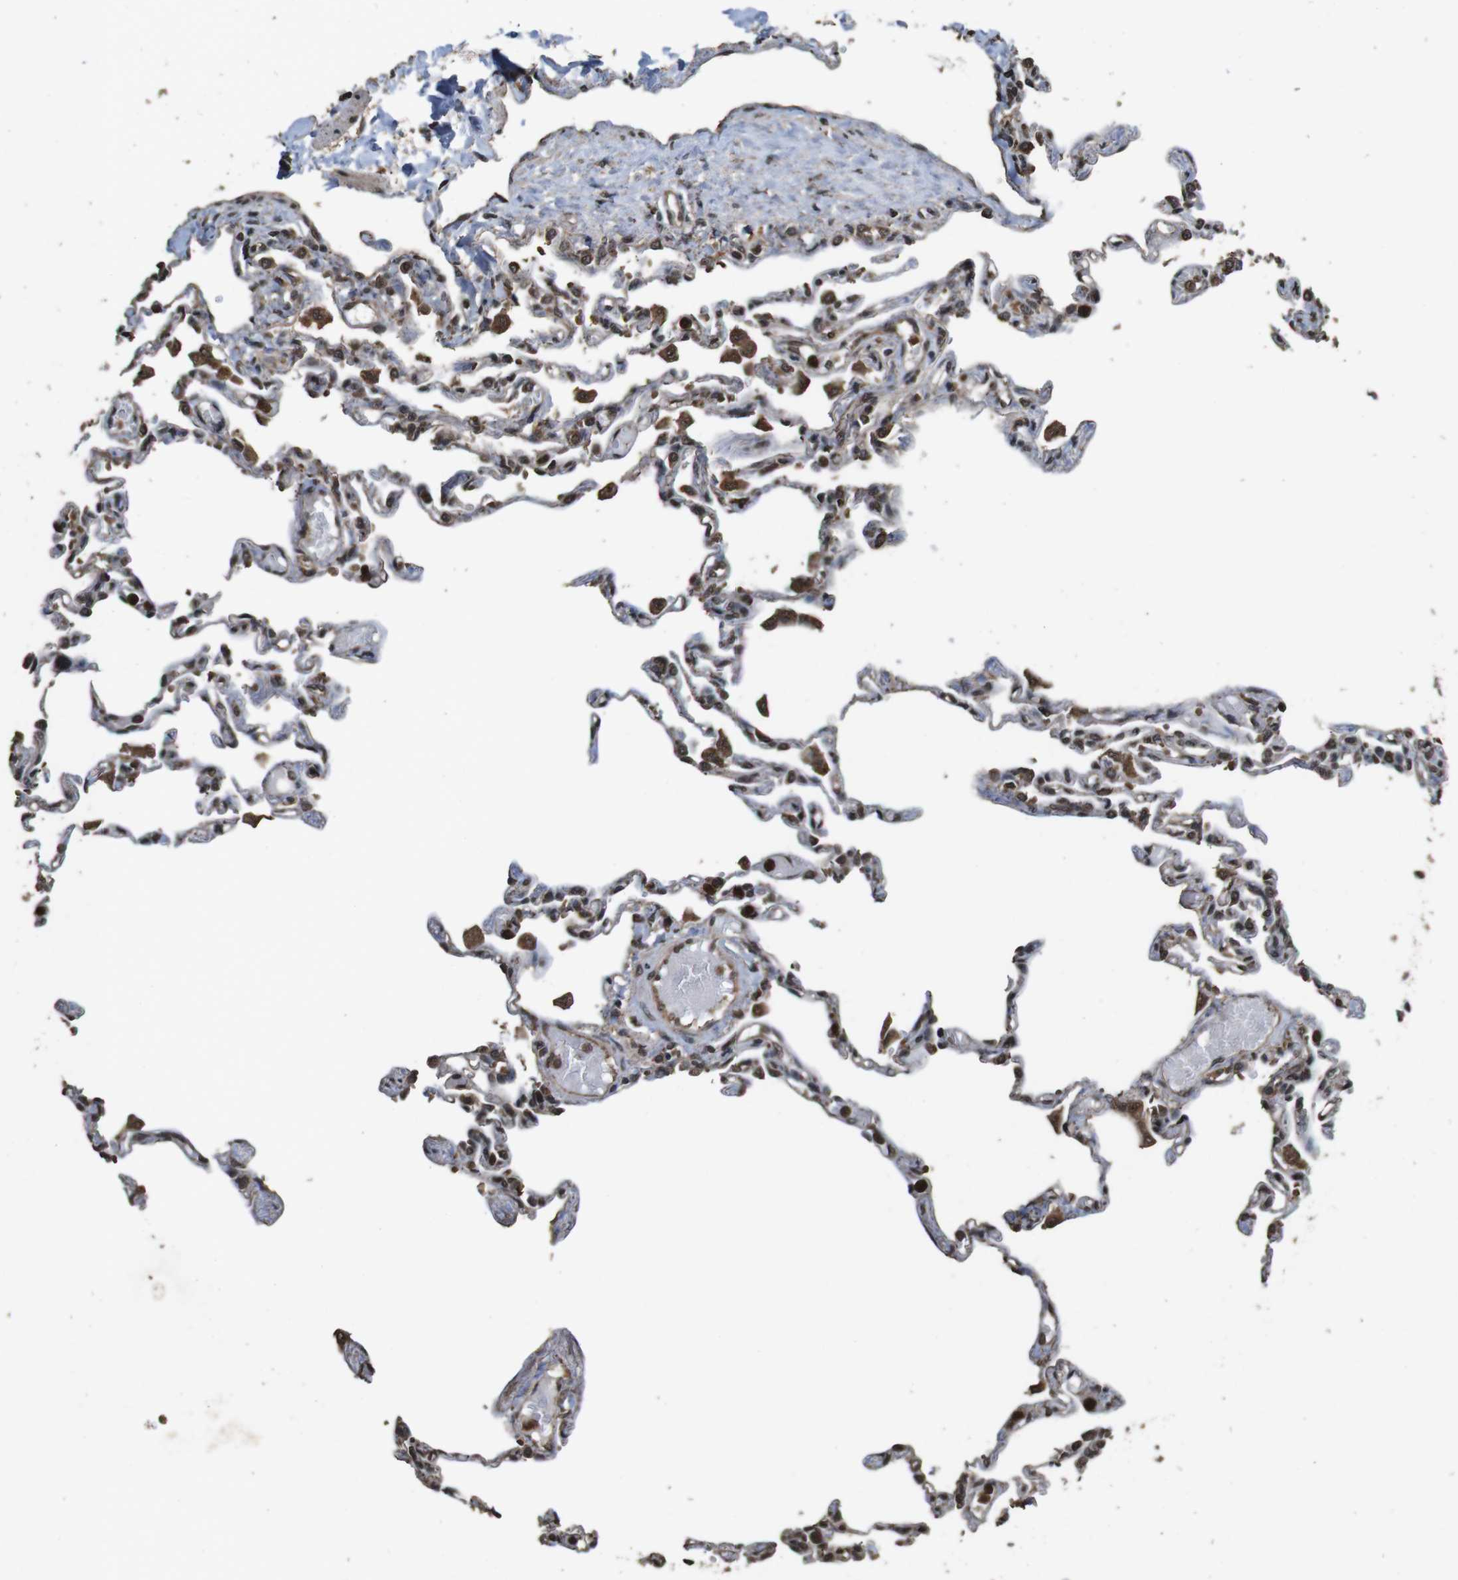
{"staining": {"intensity": "strong", "quantity": "25%-75%", "location": "cytoplasmic/membranous,nuclear"}, "tissue": "lung", "cell_type": "Alveolar cells", "image_type": "normal", "snomed": [{"axis": "morphology", "description": "Normal tissue, NOS"}, {"axis": "topography", "description": "Lung"}], "caption": "Alveolar cells display high levels of strong cytoplasmic/membranous,nuclear staining in approximately 25%-75% of cells in normal lung.", "gene": "RRAS2", "patient": {"sex": "male", "age": 21}}